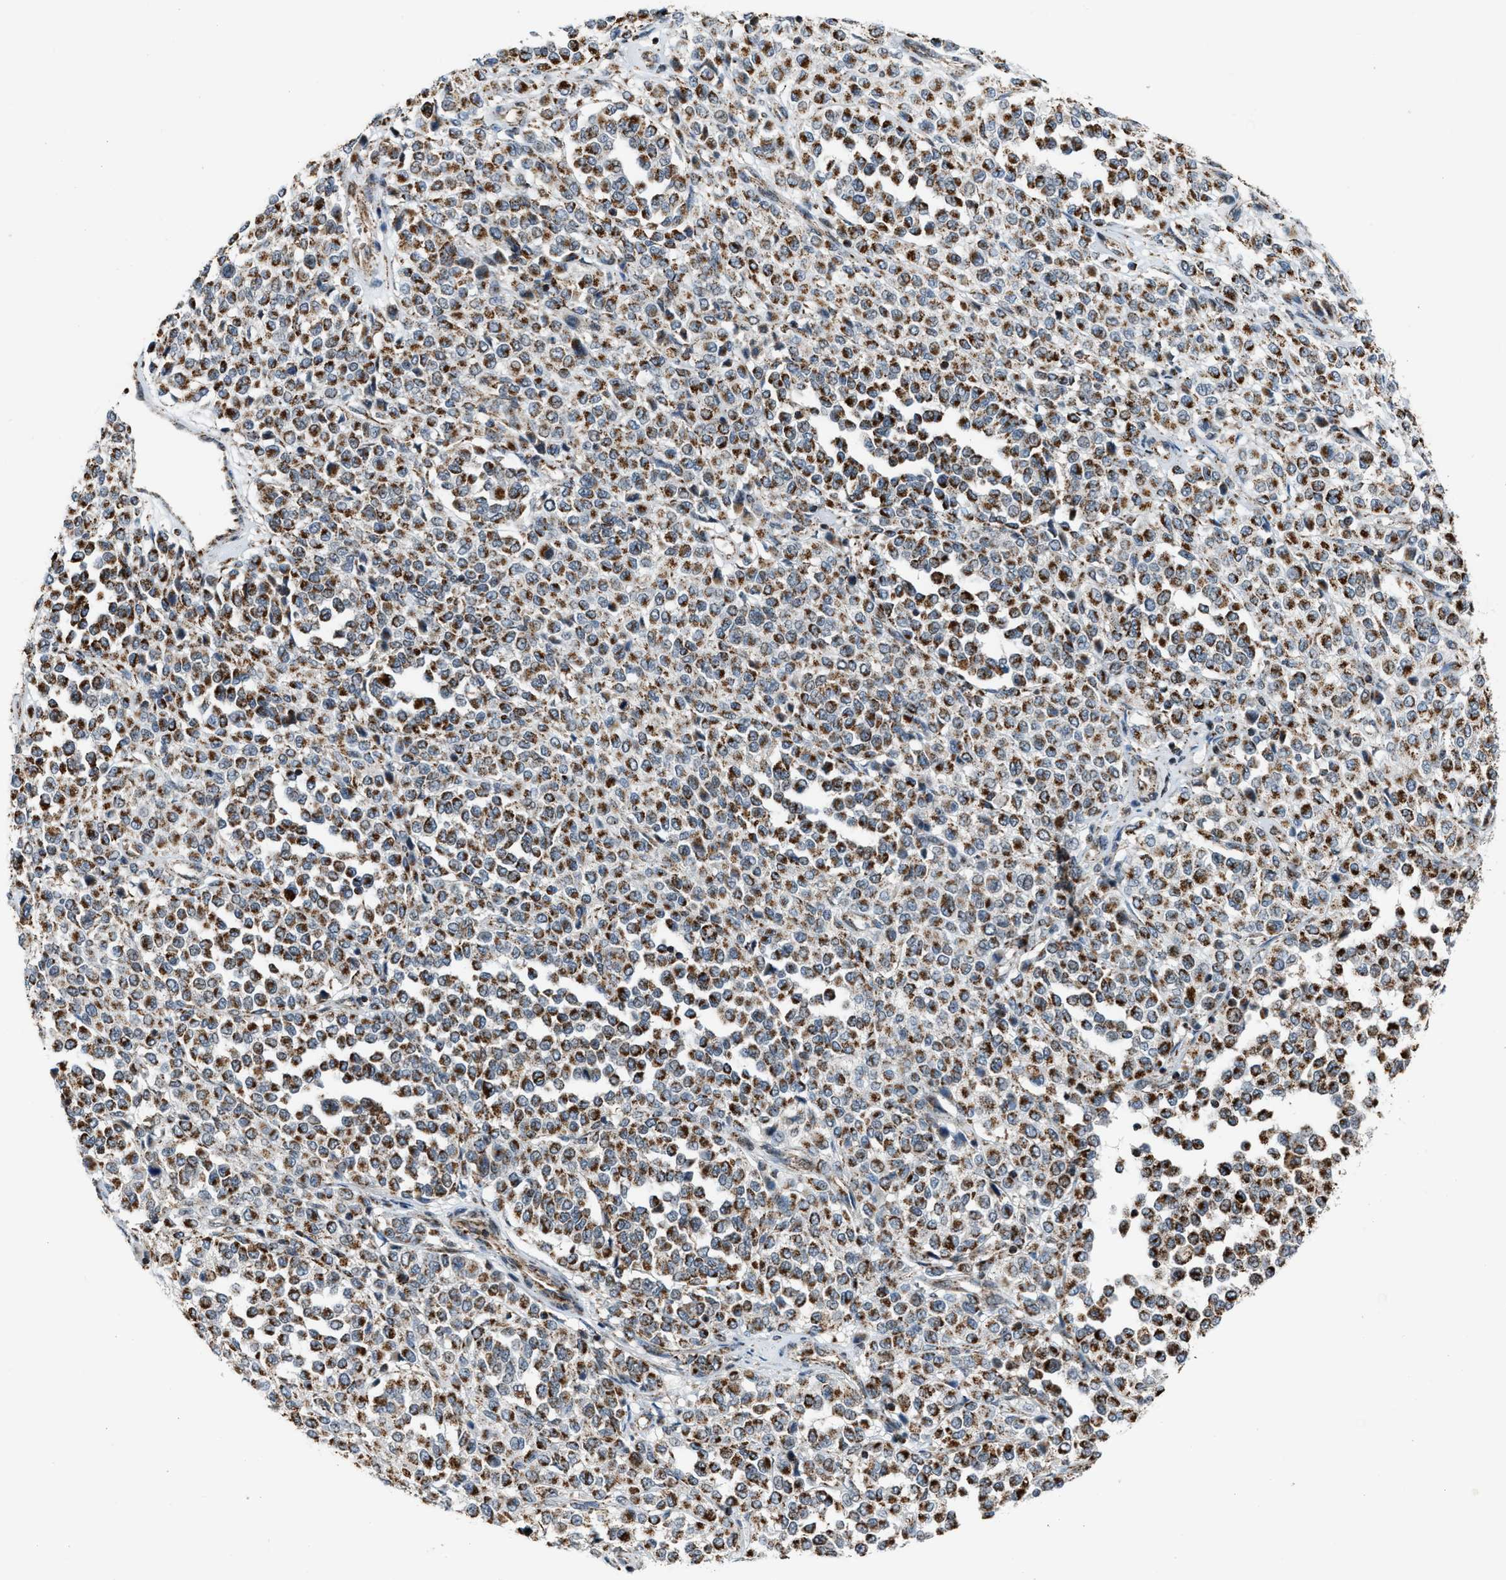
{"staining": {"intensity": "strong", "quantity": ">75%", "location": "cytoplasmic/membranous"}, "tissue": "melanoma", "cell_type": "Tumor cells", "image_type": "cancer", "snomed": [{"axis": "morphology", "description": "Malignant melanoma, Metastatic site"}, {"axis": "topography", "description": "Pancreas"}], "caption": "A photomicrograph of melanoma stained for a protein displays strong cytoplasmic/membranous brown staining in tumor cells. (DAB (3,3'-diaminobenzidine) IHC with brightfield microscopy, high magnification).", "gene": "CHN2", "patient": {"sex": "female", "age": 30}}